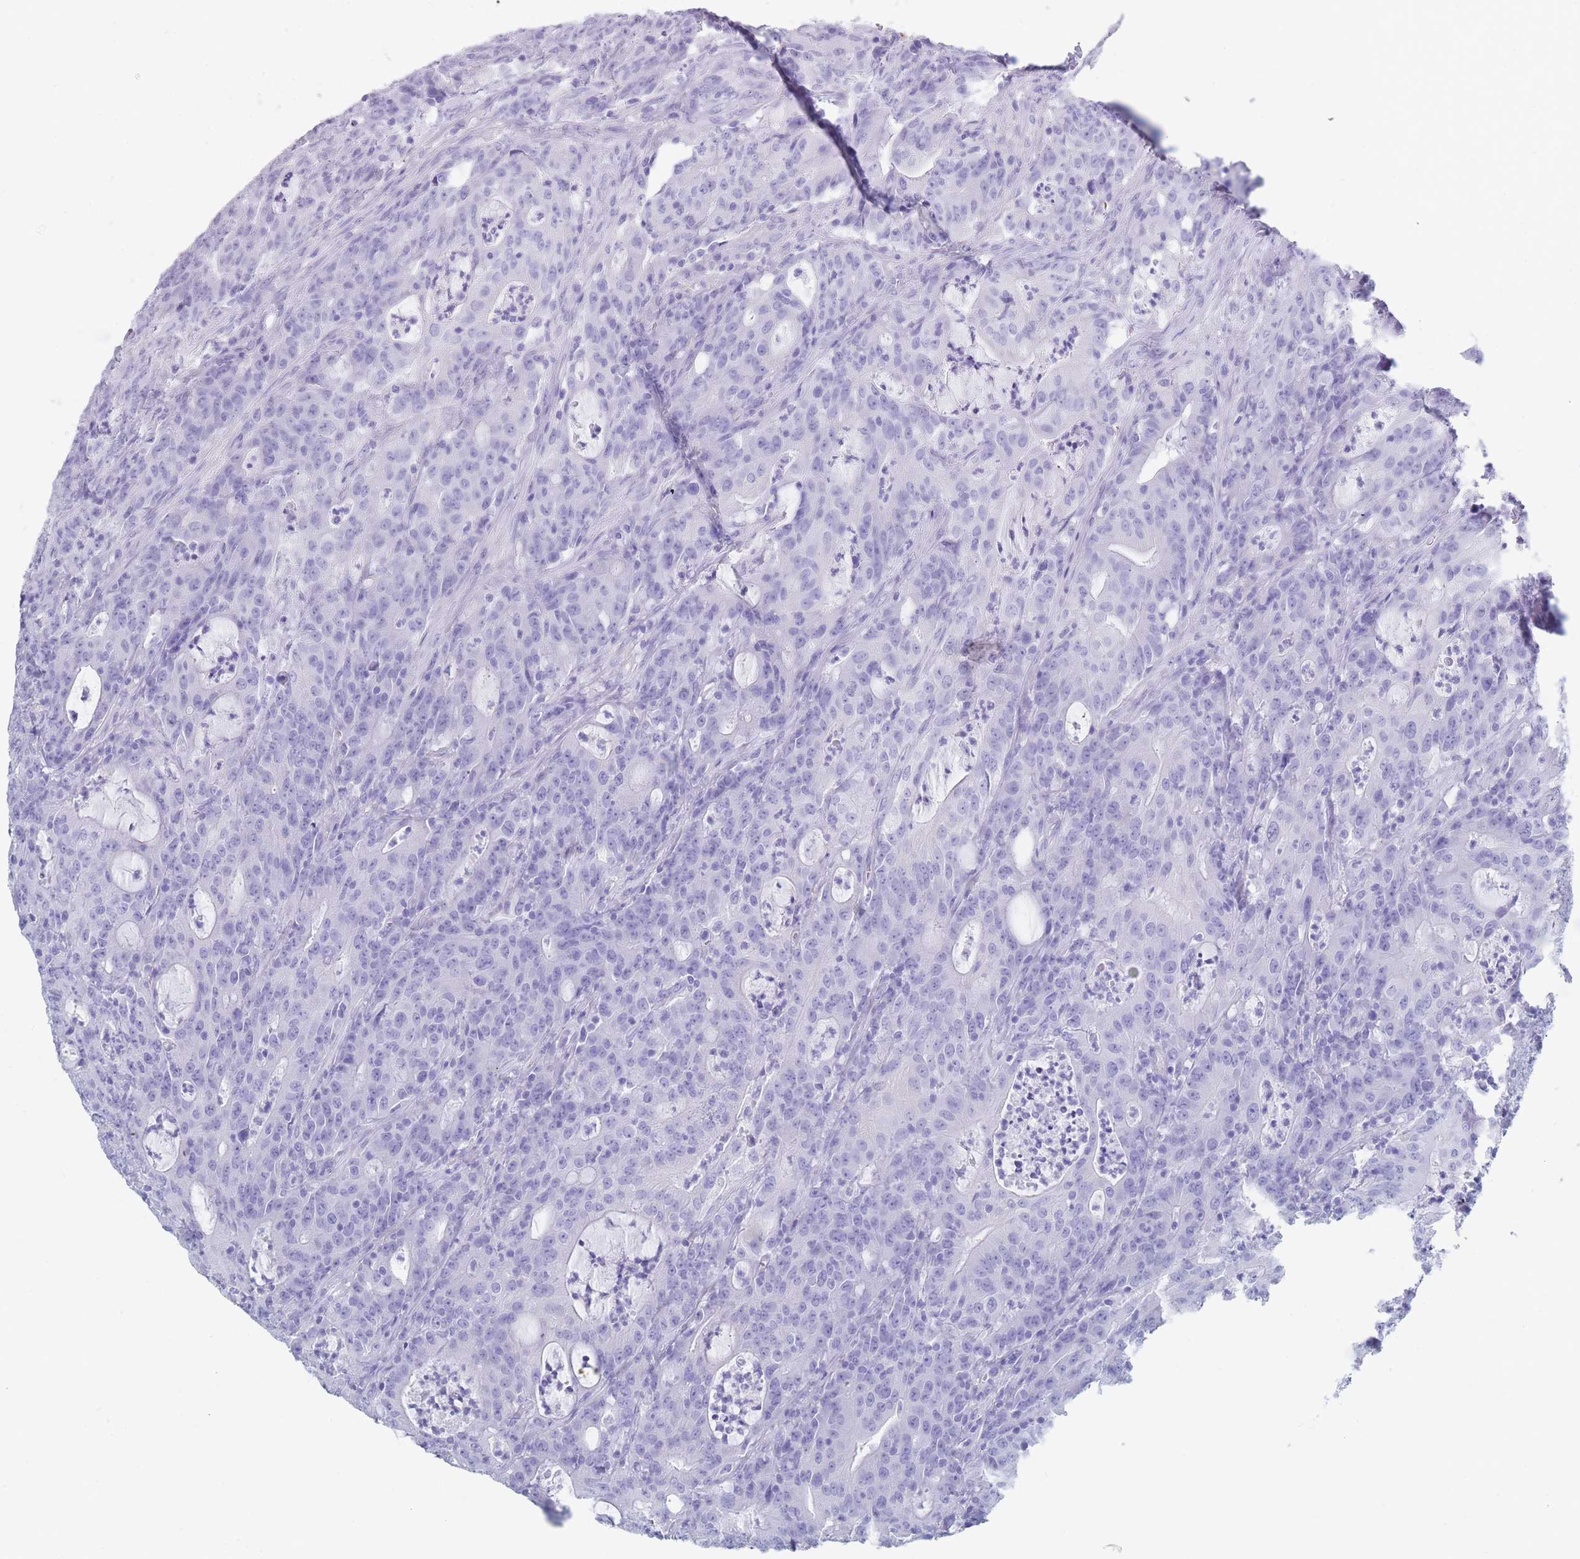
{"staining": {"intensity": "negative", "quantity": "none", "location": "none"}, "tissue": "colorectal cancer", "cell_type": "Tumor cells", "image_type": "cancer", "snomed": [{"axis": "morphology", "description": "Adenocarcinoma, NOS"}, {"axis": "topography", "description": "Colon"}], "caption": "IHC of colorectal cancer reveals no staining in tumor cells. Nuclei are stained in blue.", "gene": "OR5D16", "patient": {"sex": "male", "age": 83}}